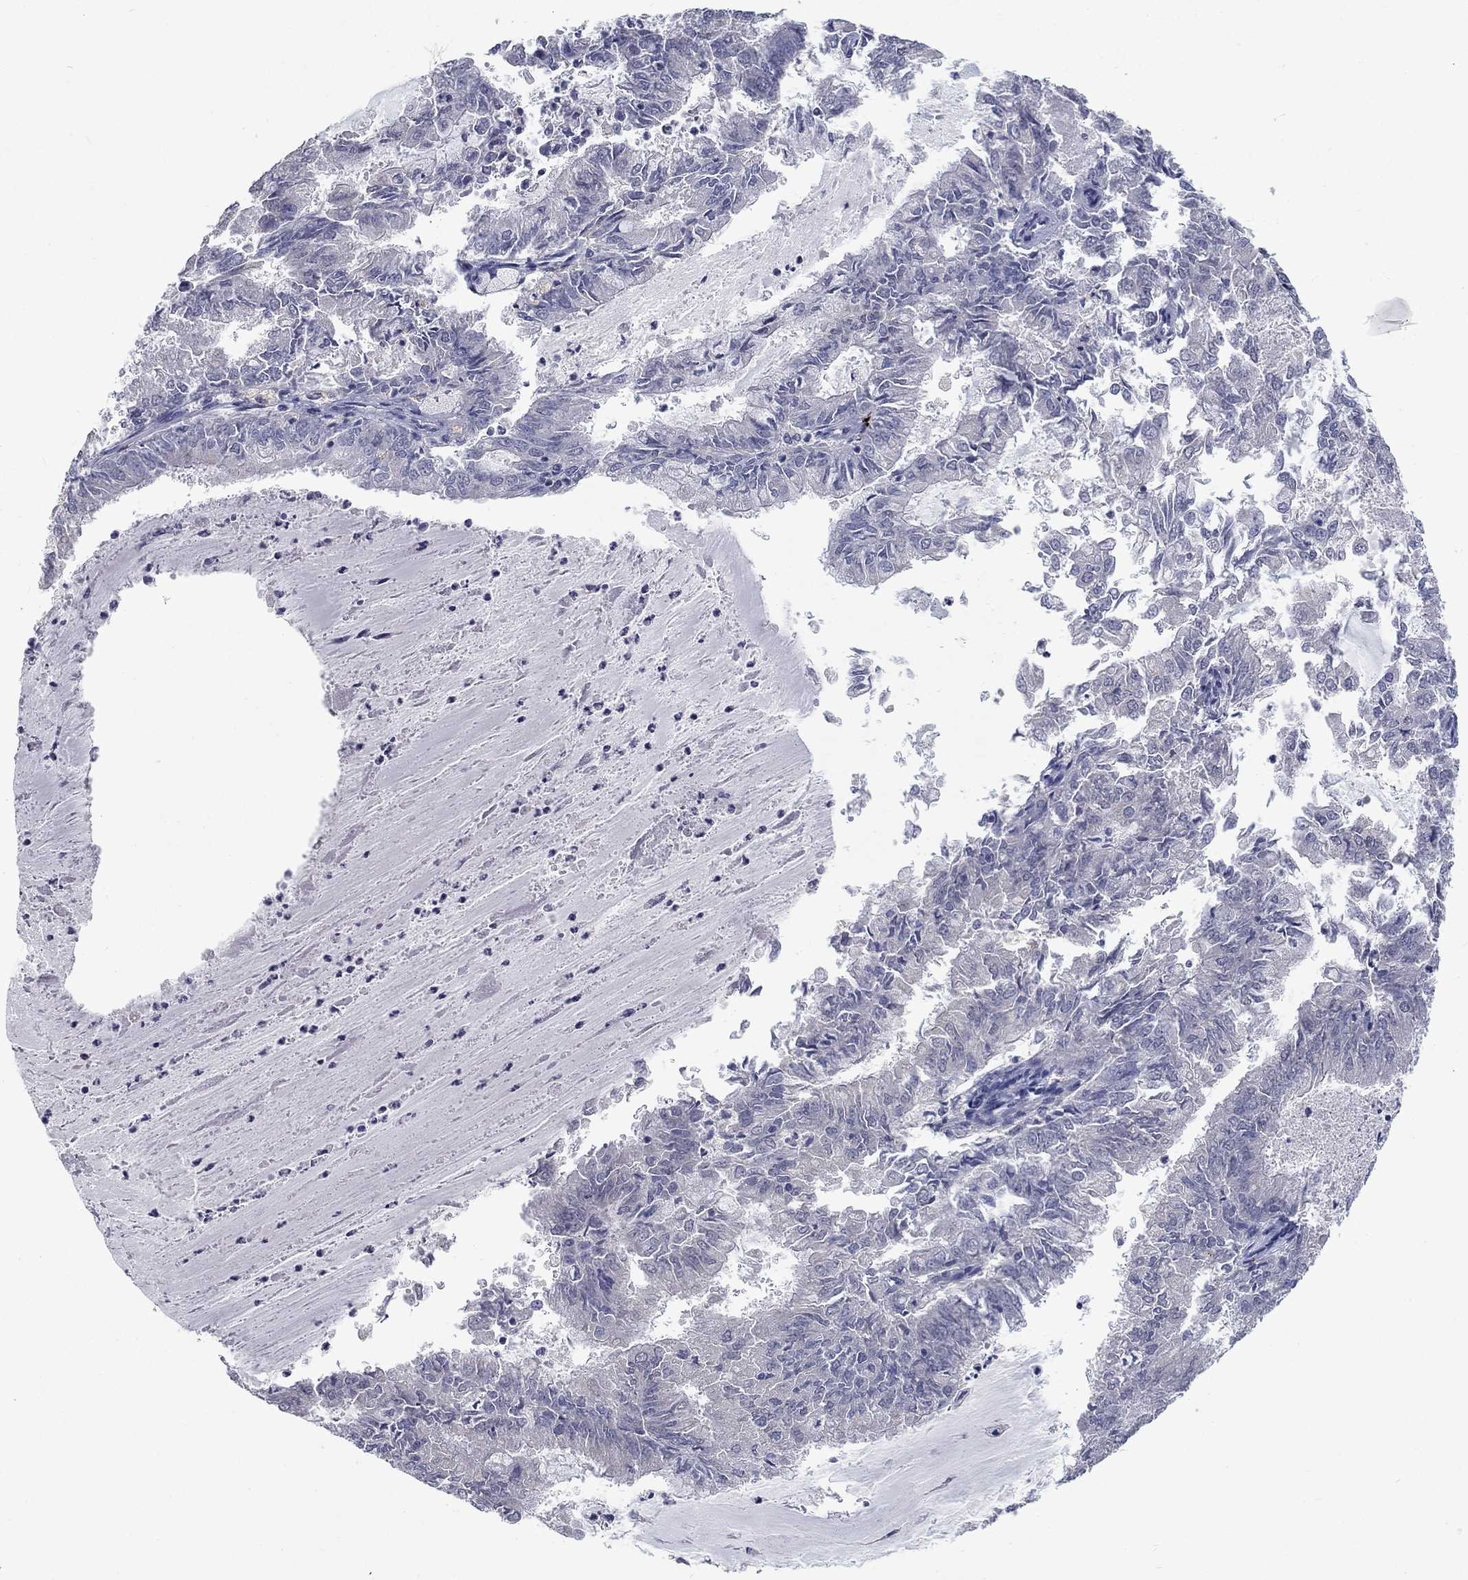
{"staining": {"intensity": "negative", "quantity": "none", "location": "none"}, "tissue": "endometrial cancer", "cell_type": "Tumor cells", "image_type": "cancer", "snomed": [{"axis": "morphology", "description": "Adenocarcinoma, NOS"}, {"axis": "topography", "description": "Endometrium"}], "caption": "The immunohistochemistry photomicrograph has no significant staining in tumor cells of endometrial cancer tissue.", "gene": "MTSS2", "patient": {"sex": "female", "age": 57}}